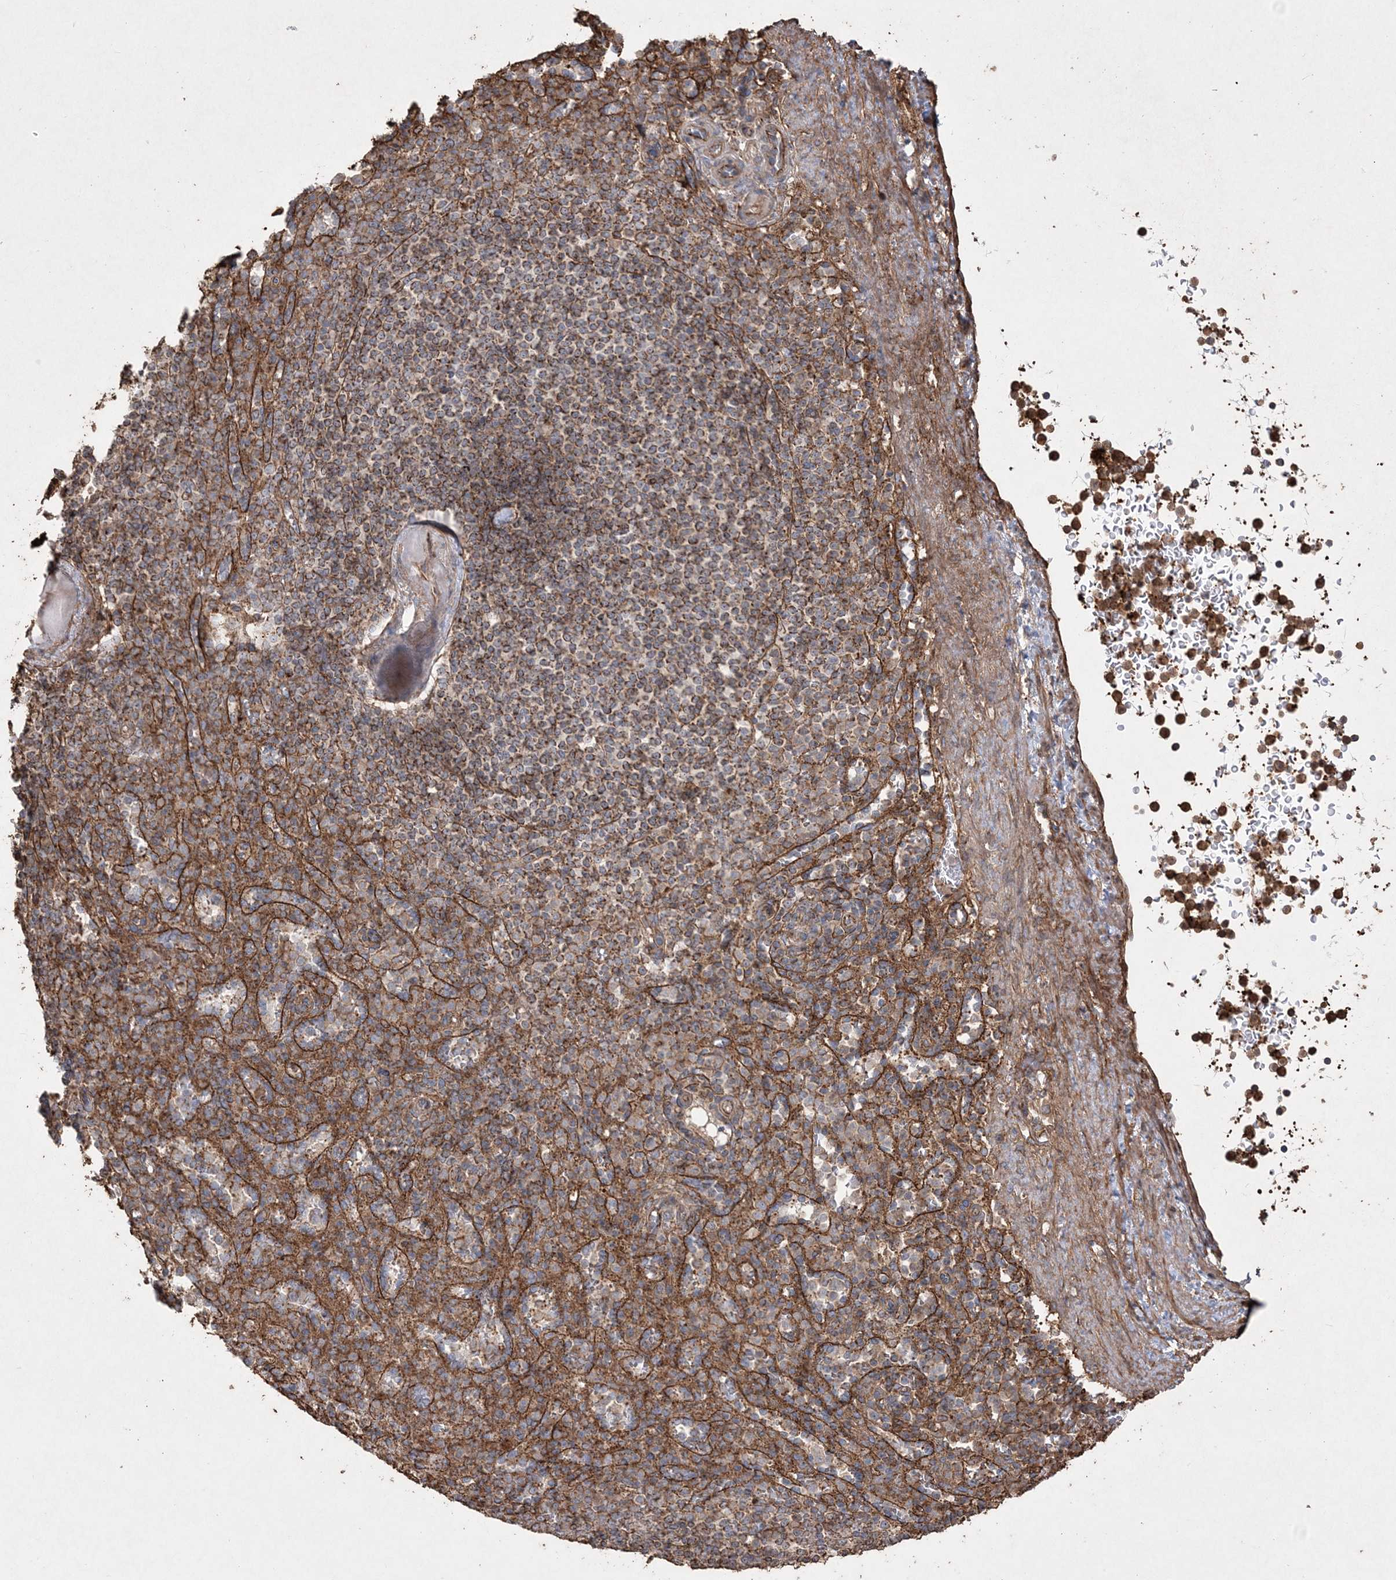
{"staining": {"intensity": "moderate", "quantity": ">75%", "location": "cytoplasmic/membranous"}, "tissue": "spleen", "cell_type": "Cells in red pulp", "image_type": "normal", "snomed": [{"axis": "morphology", "description": "Normal tissue, NOS"}, {"axis": "topography", "description": "Spleen"}], "caption": "Immunohistochemistry of normal human spleen demonstrates medium levels of moderate cytoplasmic/membranous staining in approximately >75% of cells in red pulp.", "gene": "TTC7A", "patient": {"sex": "female", "age": 74}}